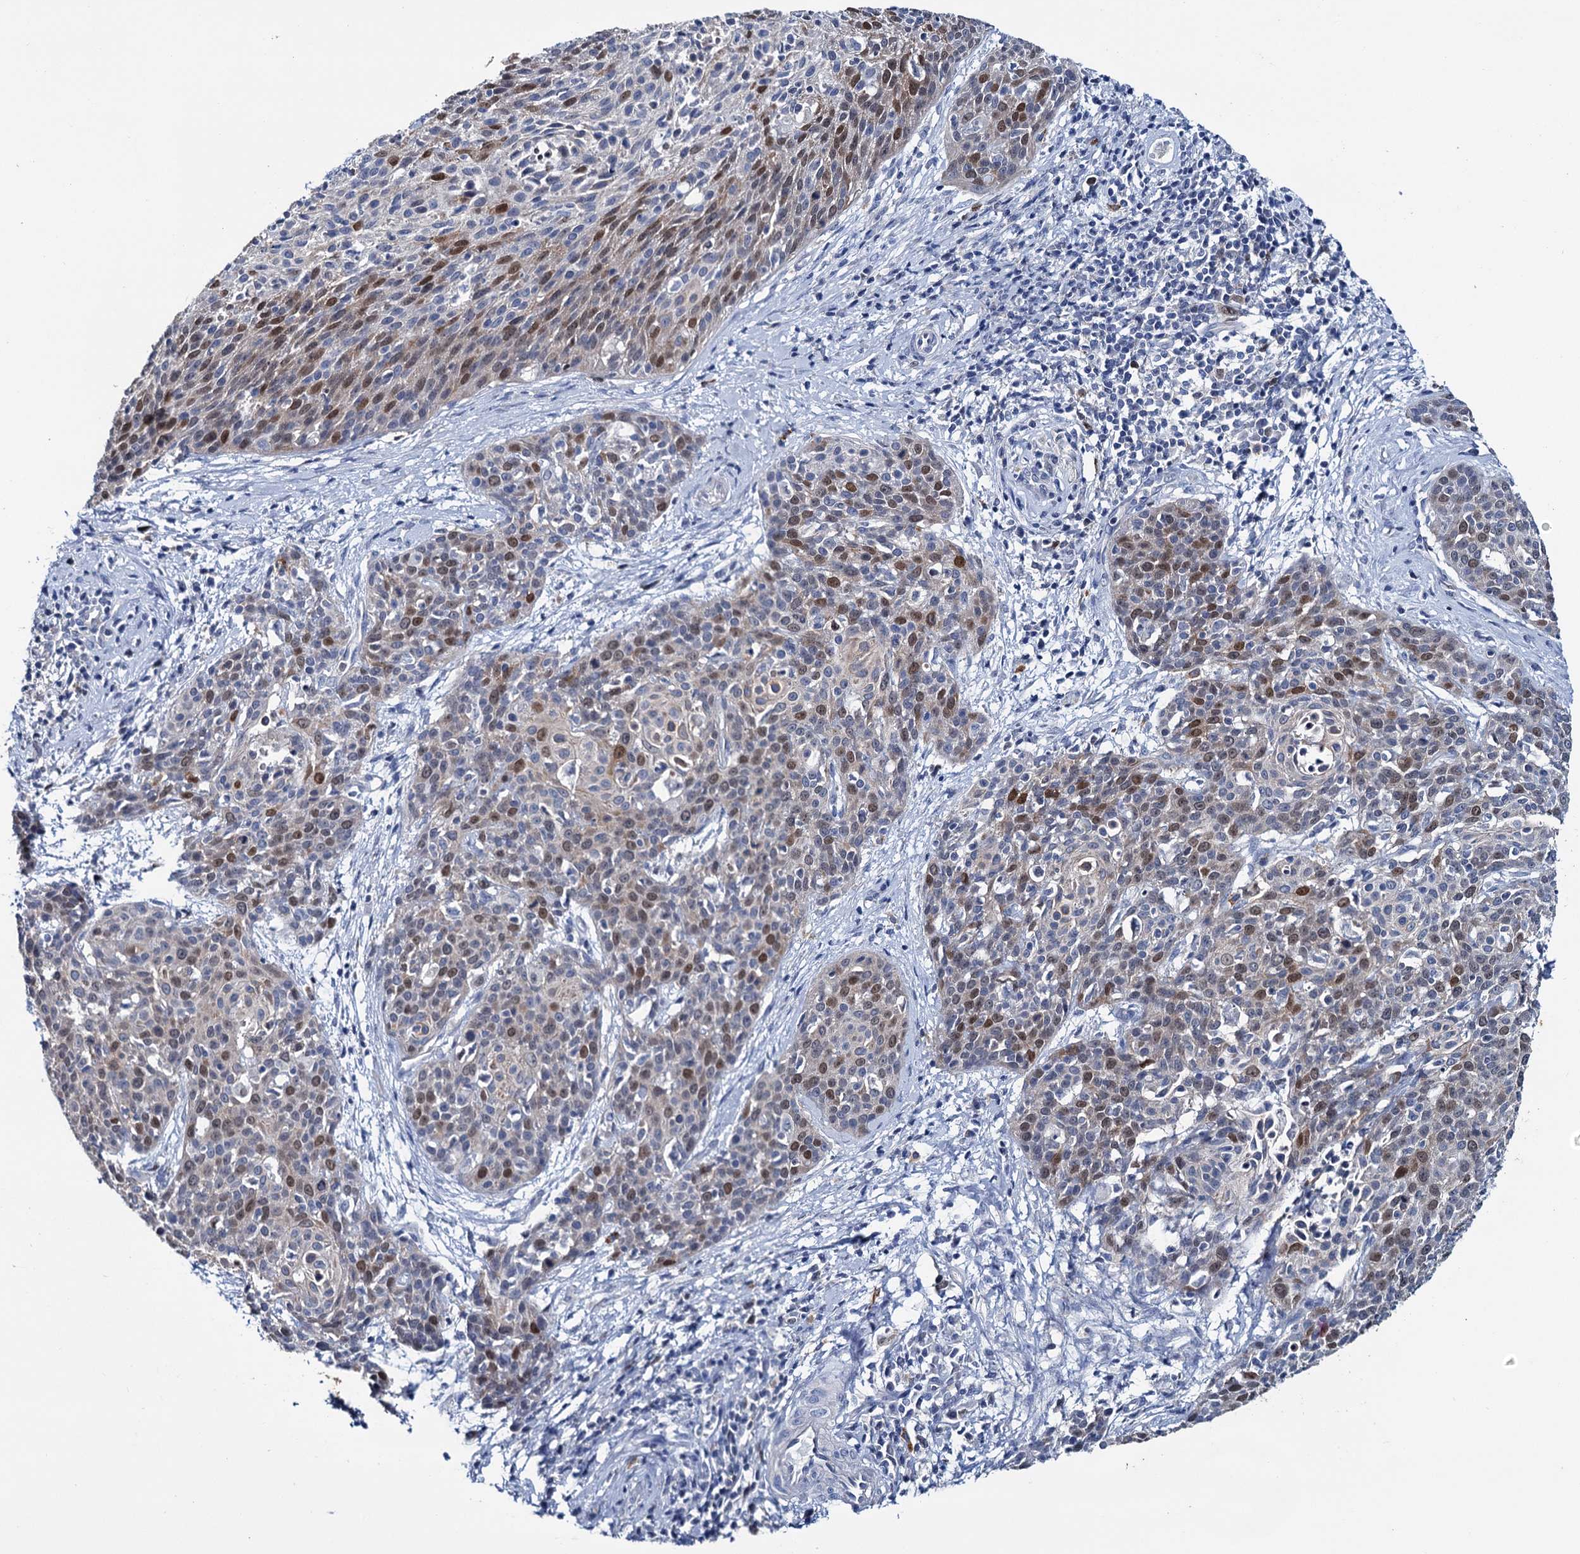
{"staining": {"intensity": "moderate", "quantity": "25%-75%", "location": "nuclear"}, "tissue": "cervical cancer", "cell_type": "Tumor cells", "image_type": "cancer", "snomed": [{"axis": "morphology", "description": "Squamous cell carcinoma, NOS"}, {"axis": "topography", "description": "Cervix"}], "caption": "Immunohistochemical staining of human cervical cancer (squamous cell carcinoma) reveals medium levels of moderate nuclear expression in approximately 25%-75% of tumor cells.", "gene": "FAM111B", "patient": {"sex": "female", "age": 38}}